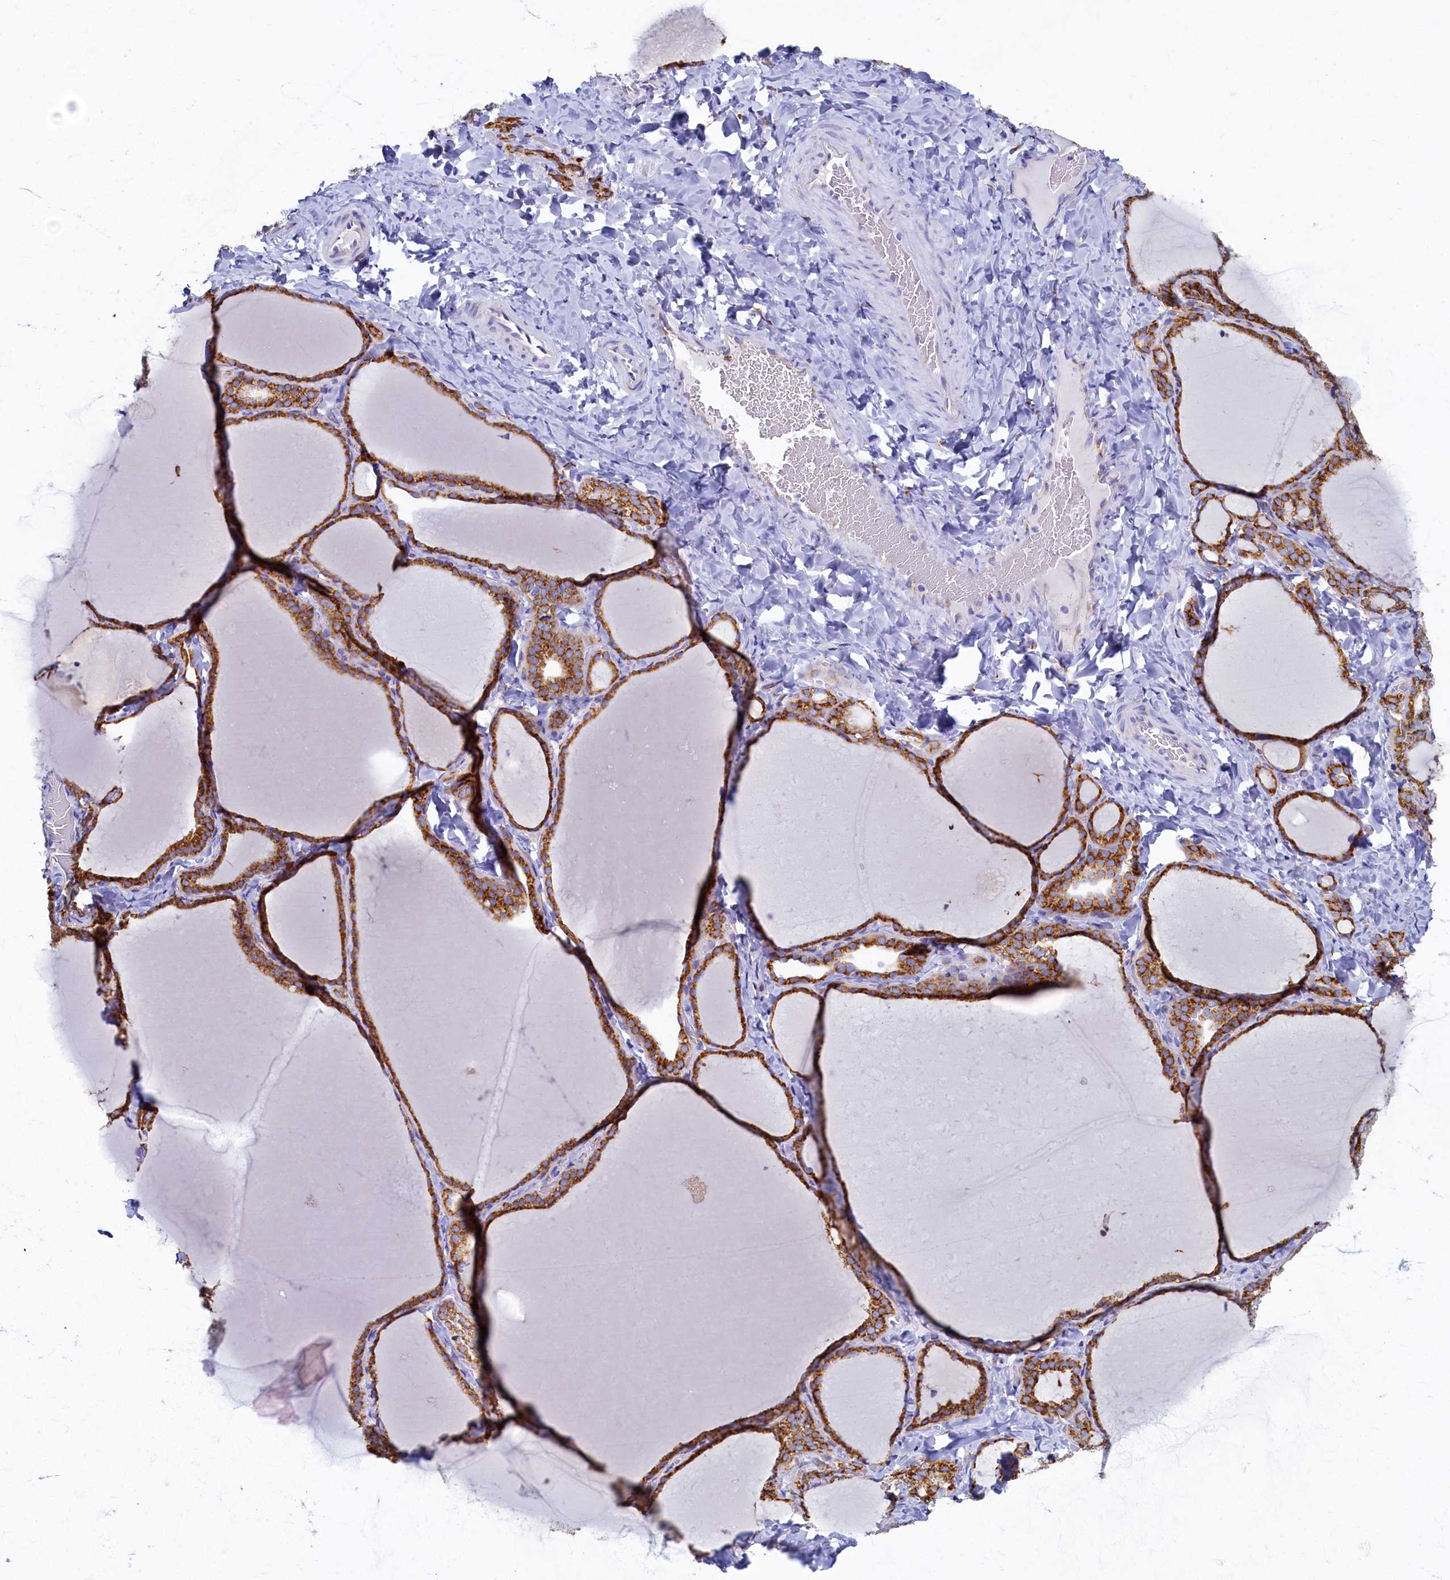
{"staining": {"intensity": "moderate", "quantity": ">75%", "location": "cytoplasmic/membranous"}, "tissue": "thyroid gland", "cell_type": "Glandular cells", "image_type": "normal", "snomed": [{"axis": "morphology", "description": "Normal tissue, NOS"}, {"axis": "topography", "description": "Thyroid gland"}], "caption": "Approximately >75% of glandular cells in benign human thyroid gland reveal moderate cytoplasmic/membranous protein expression as visualized by brown immunohistochemical staining.", "gene": "TMEM18", "patient": {"sex": "female", "age": 22}}